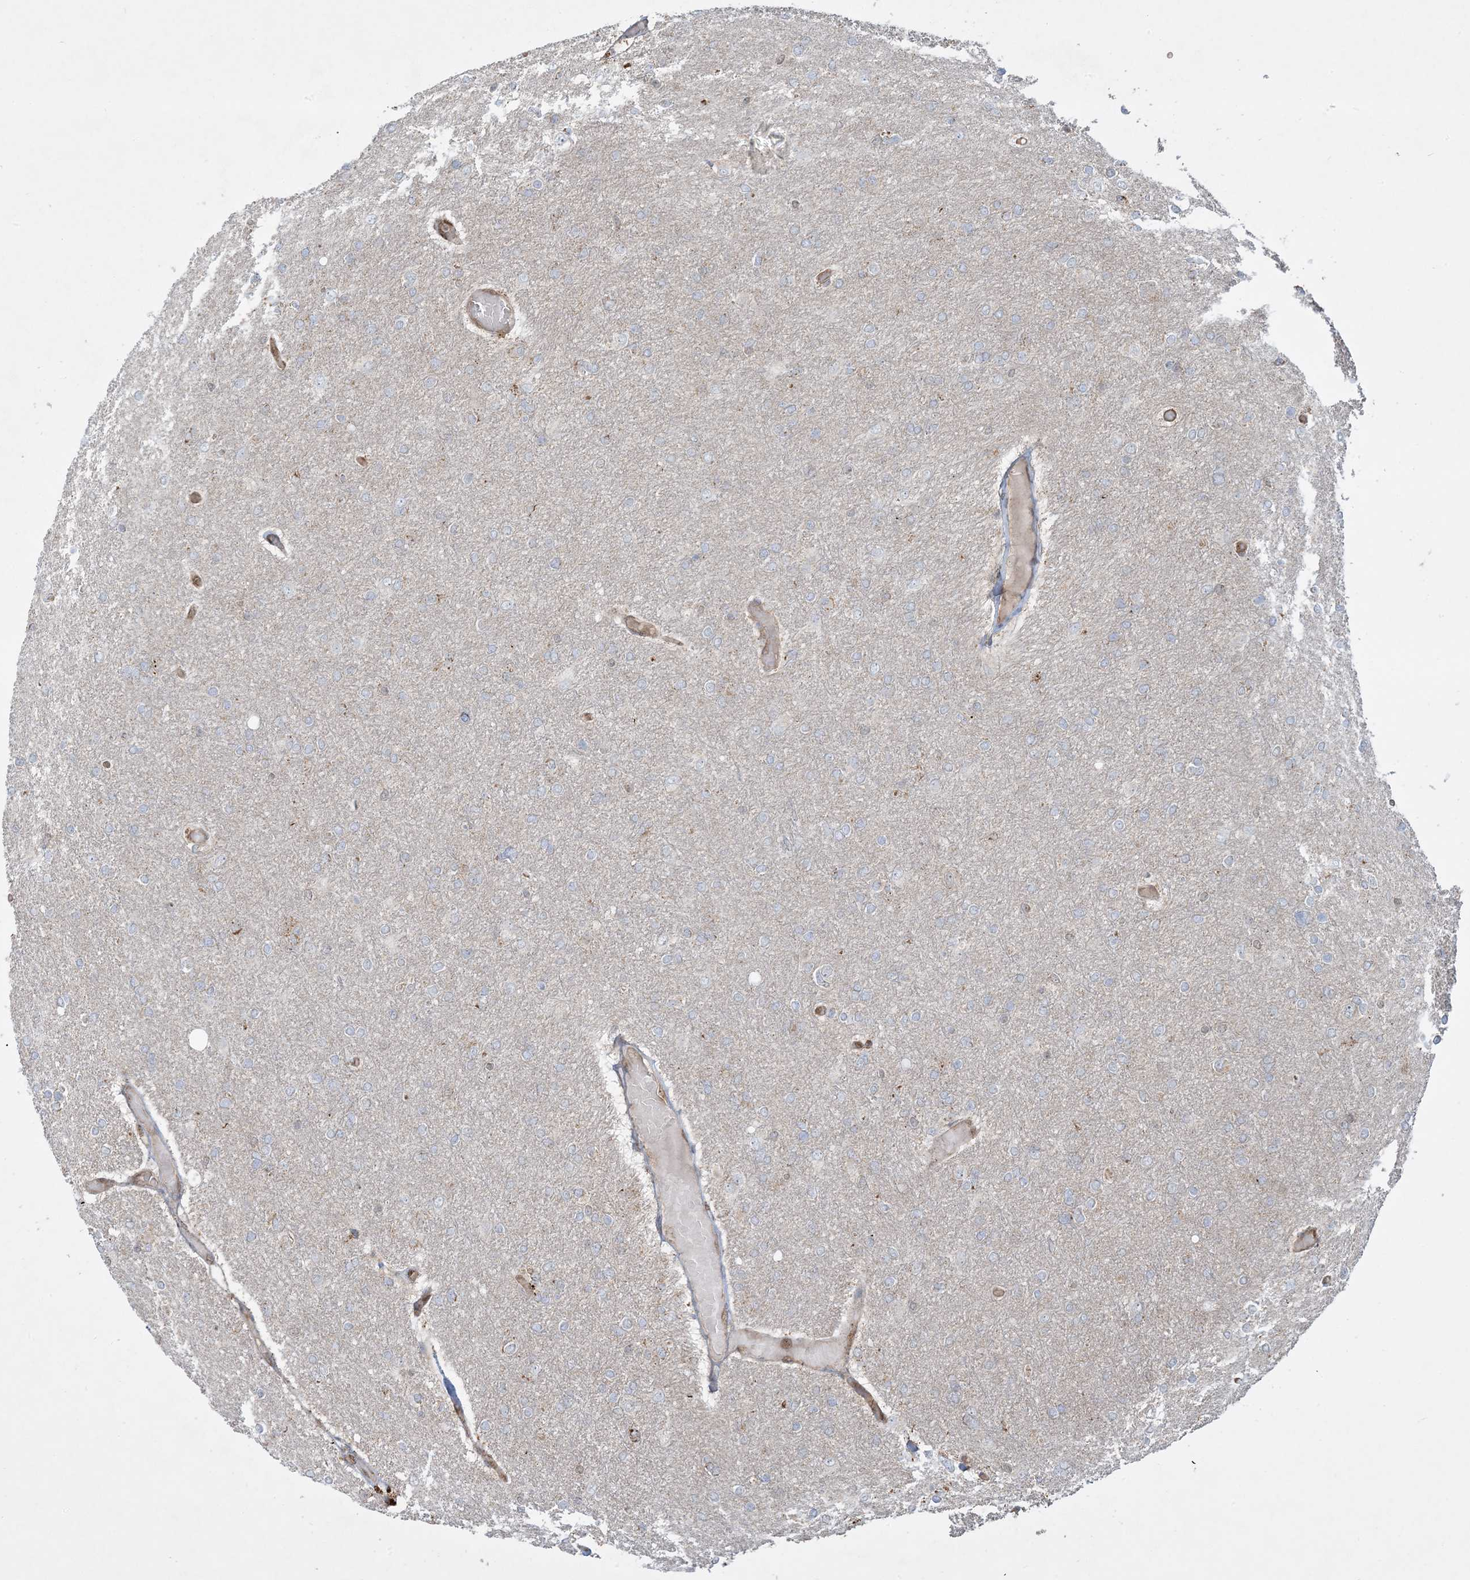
{"staining": {"intensity": "negative", "quantity": "none", "location": "none"}, "tissue": "glioma", "cell_type": "Tumor cells", "image_type": "cancer", "snomed": [{"axis": "morphology", "description": "Glioma, malignant, High grade"}, {"axis": "topography", "description": "Cerebral cortex"}], "caption": "Immunohistochemistry photomicrograph of human glioma stained for a protein (brown), which demonstrates no positivity in tumor cells.", "gene": "PPM1F", "patient": {"sex": "female", "age": 36}}